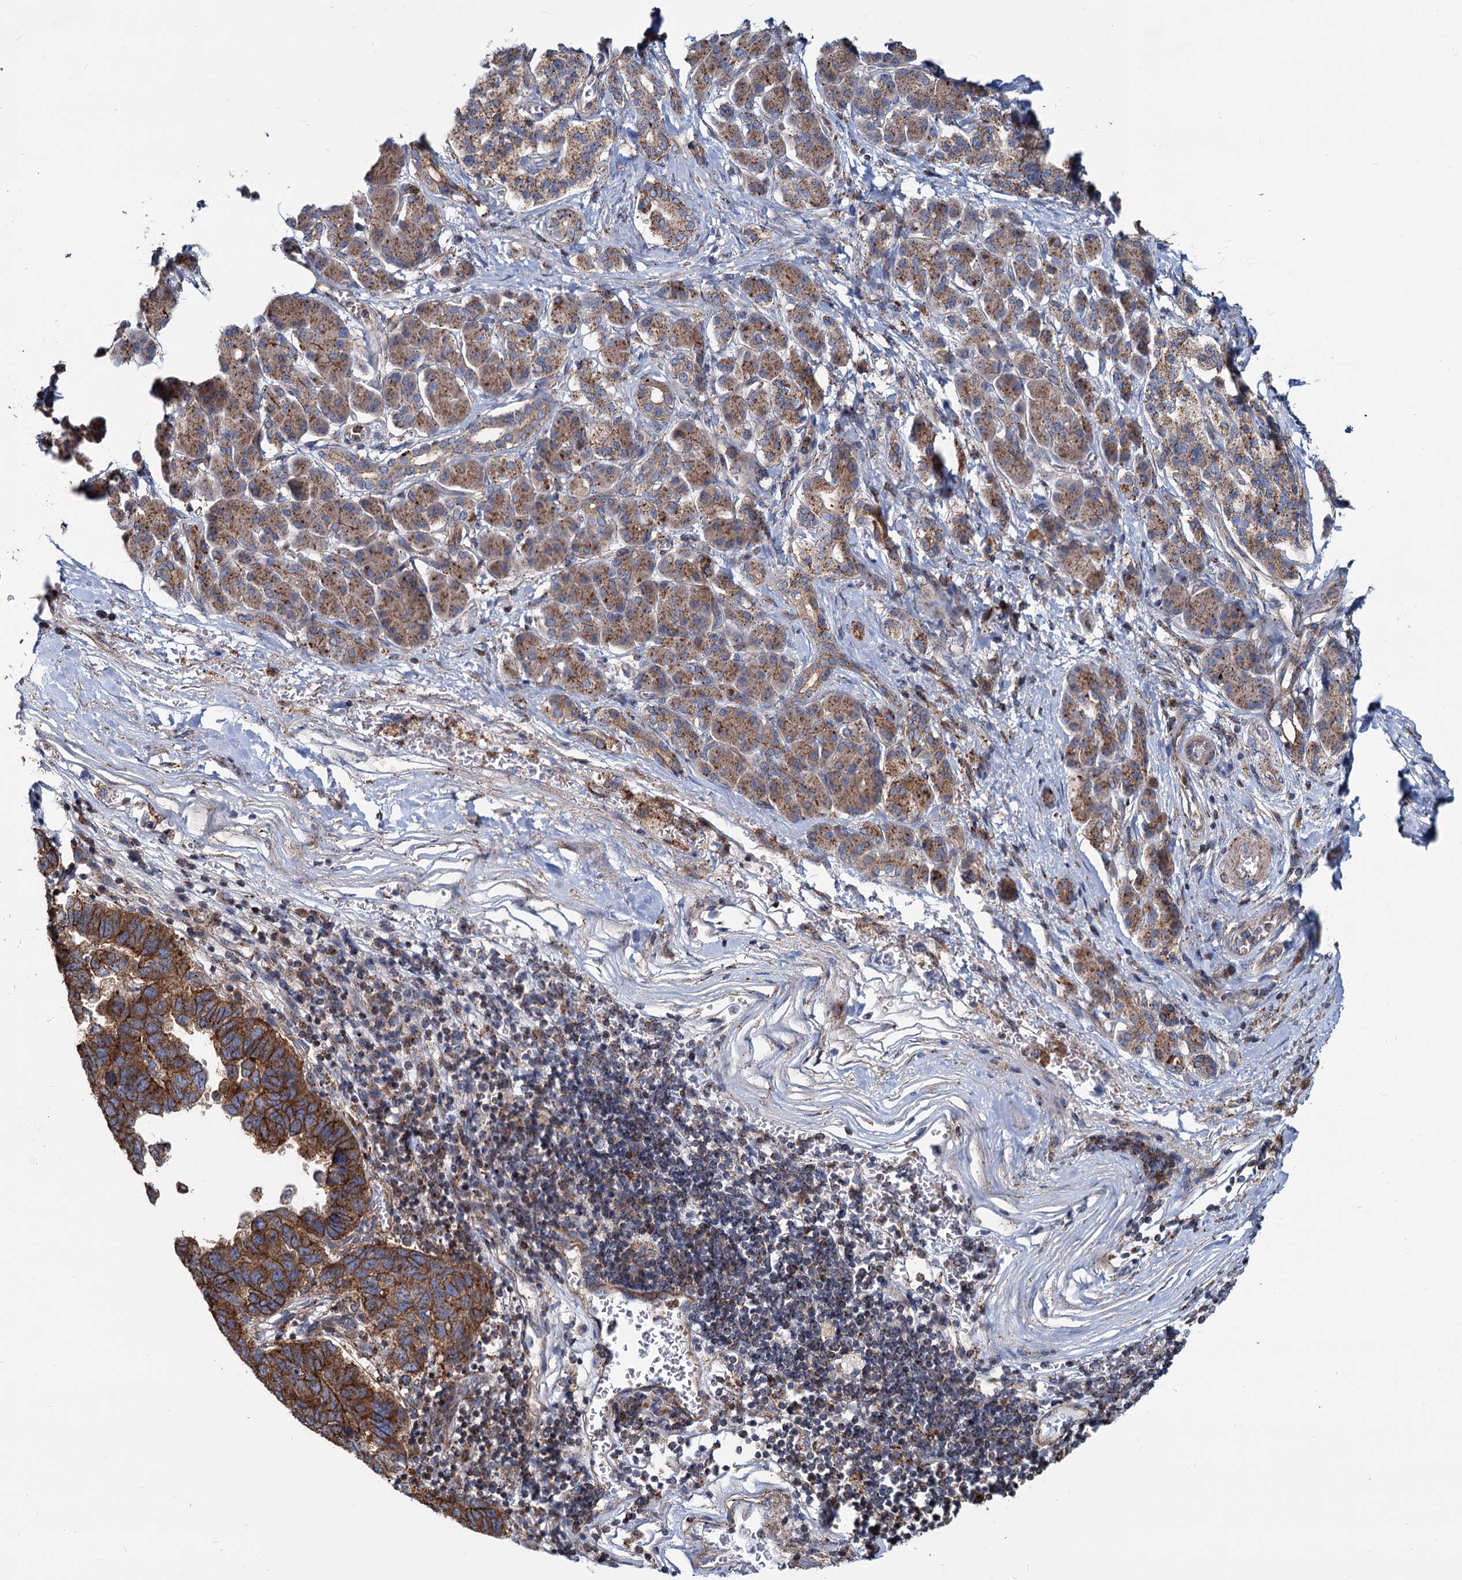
{"staining": {"intensity": "moderate", "quantity": ">75%", "location": "cytoplasmic/membranous"}, "tissue": "pancreatic cancer", "cell_type": "Tumor cells", "image_type": "cancer", "snomed": [{"axis": "morphology", "description": "Adenocarcinoma, NOS"}, {"axis": "topography", "description": "Pancreas"}], "caption": "A high-resolution image shows IHC staining of adenocarcinoma (pancreatic), which demonstrates moderate cytoplasmic/membranous expression in approximately >75% of tumor cells.", "gene": "PSEN1", "patient": {"sex": "female", "age": 61}}